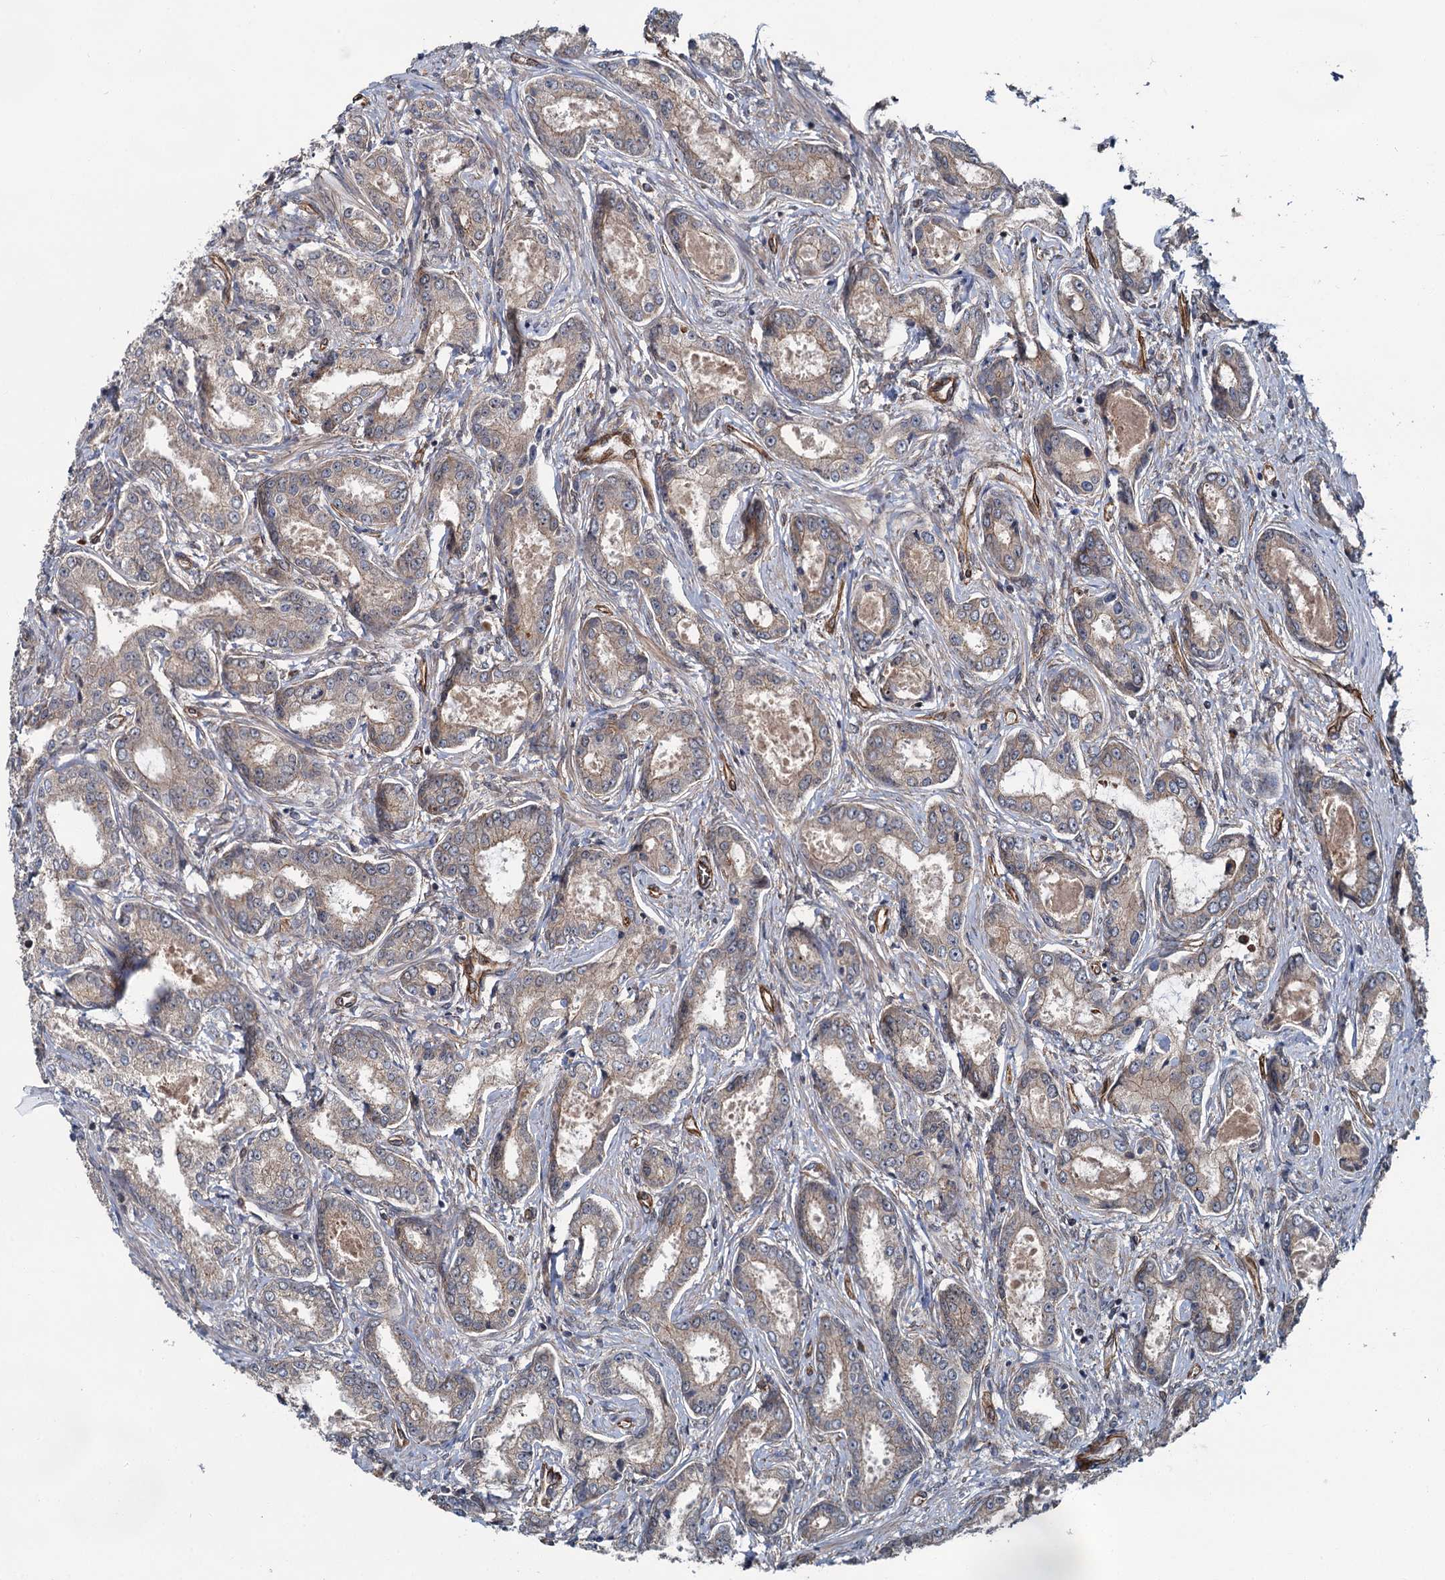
{"staining": {"intensity": "weak", "quantity": "25%-75%", "location": "cytoplasmic/membranous"}, "tissue": "prostate cancer", "cell_type": "Tumor cells", "image_type": "cancer", "snomed": [{"axis": "morphology", "description": "Adenocarcinoma, Low grade"}, {"axis": "topography", "description": "Prostate"}], "caption": "Human adenocarcinoma (low-grade) (prostate) stained with a brown dye displays weak cytoplasmic/membranous positive expression in about 25%-75% of tumor cells.", "gene": "ZFYVE19", "patient": {"sex": "male", "age": 68}}